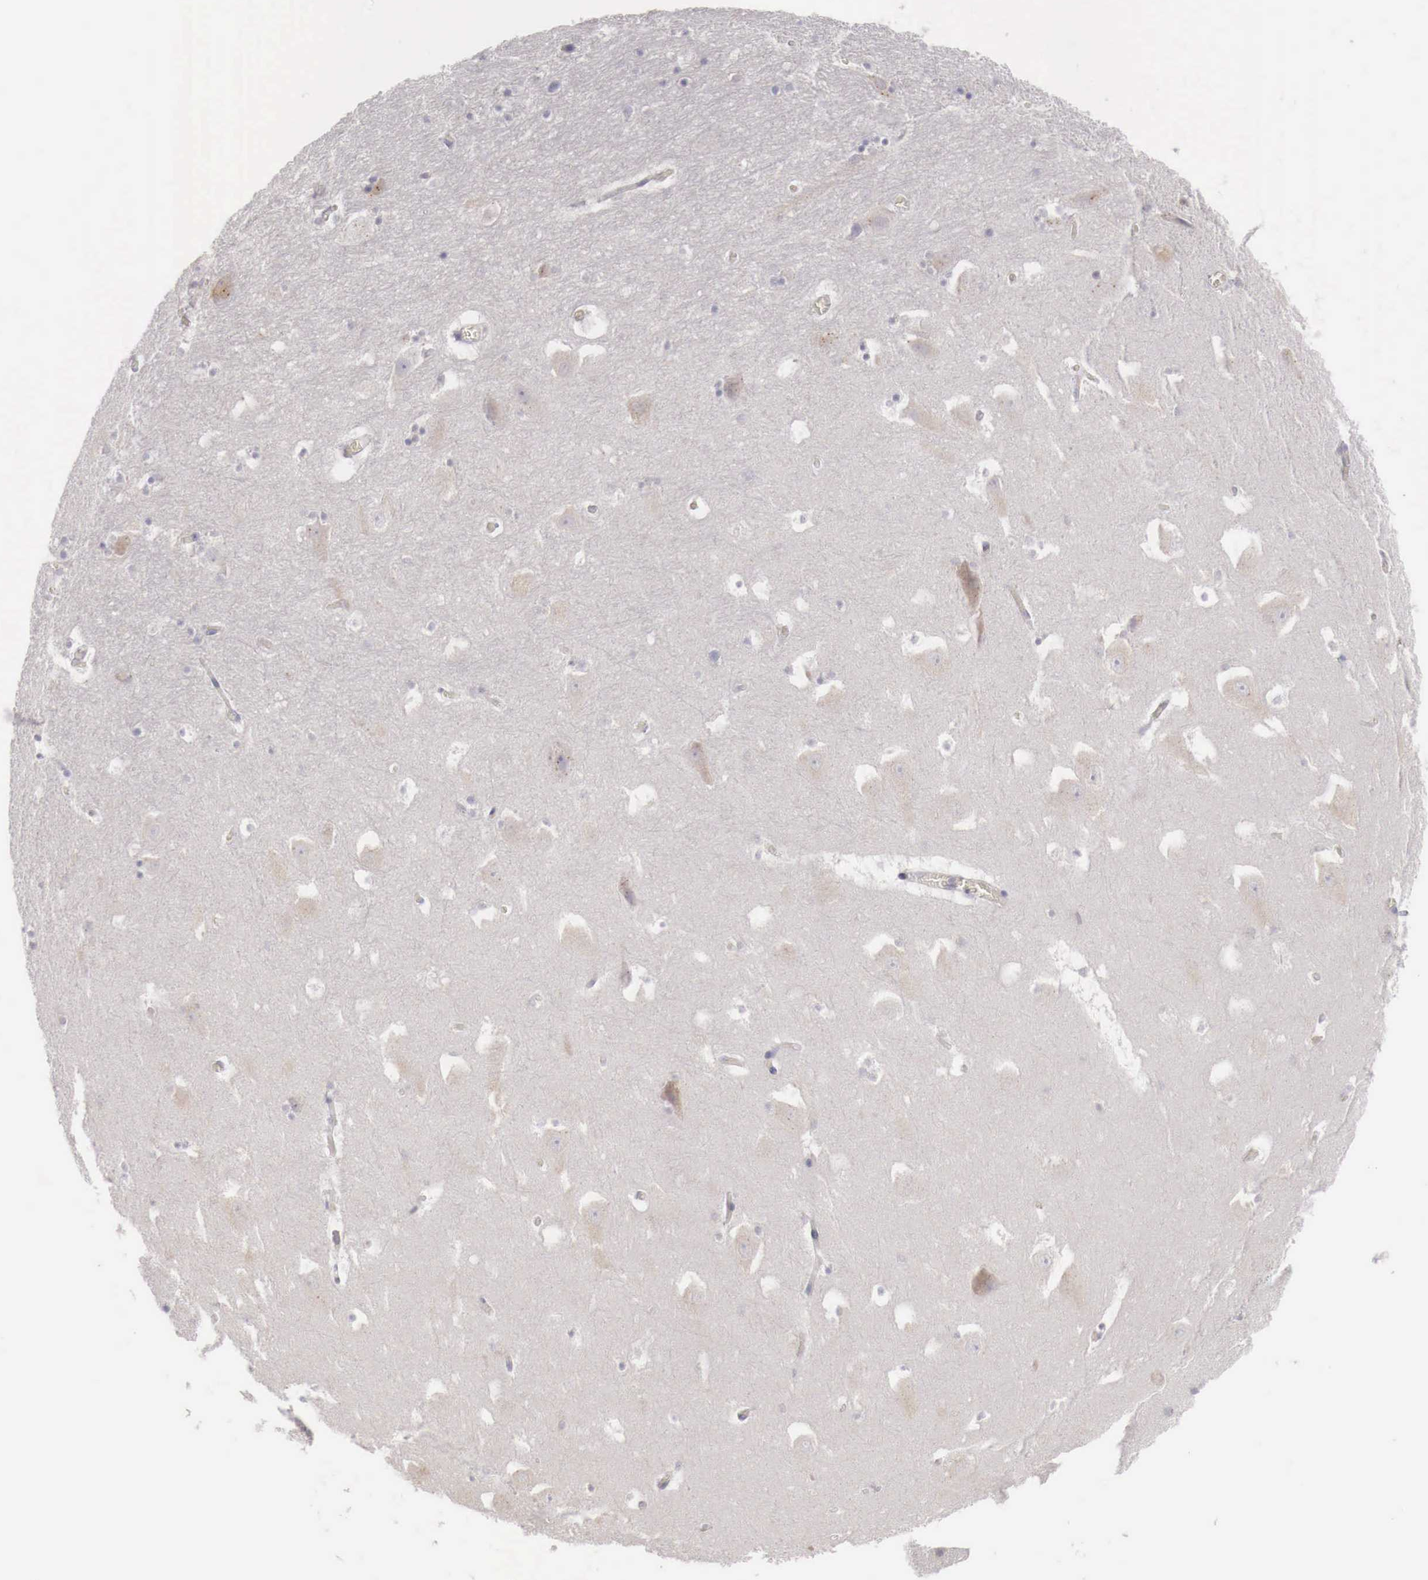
{"staining": {"intensity": "negative", "quantity": "none", "location": "none"}, "tissue": "hippocampus", "cell_type": "Glial cells", "image_type": "normal", "snomed": [{"axis": "morphology", "description": "Normal tissue, NOS"}, {"axis": "topography", "description": "Hippocampus"}], "caption": "High magnification brightfield microscopy of unremarkable hippocampus stained with DAB (3,3'-diaminobenzidine) (brown) and counterstained with hematoxylin (blue): glial cells show no significant staining.", "gene": "NSDHL", "patient": {"sex": "male", "age": 45}}